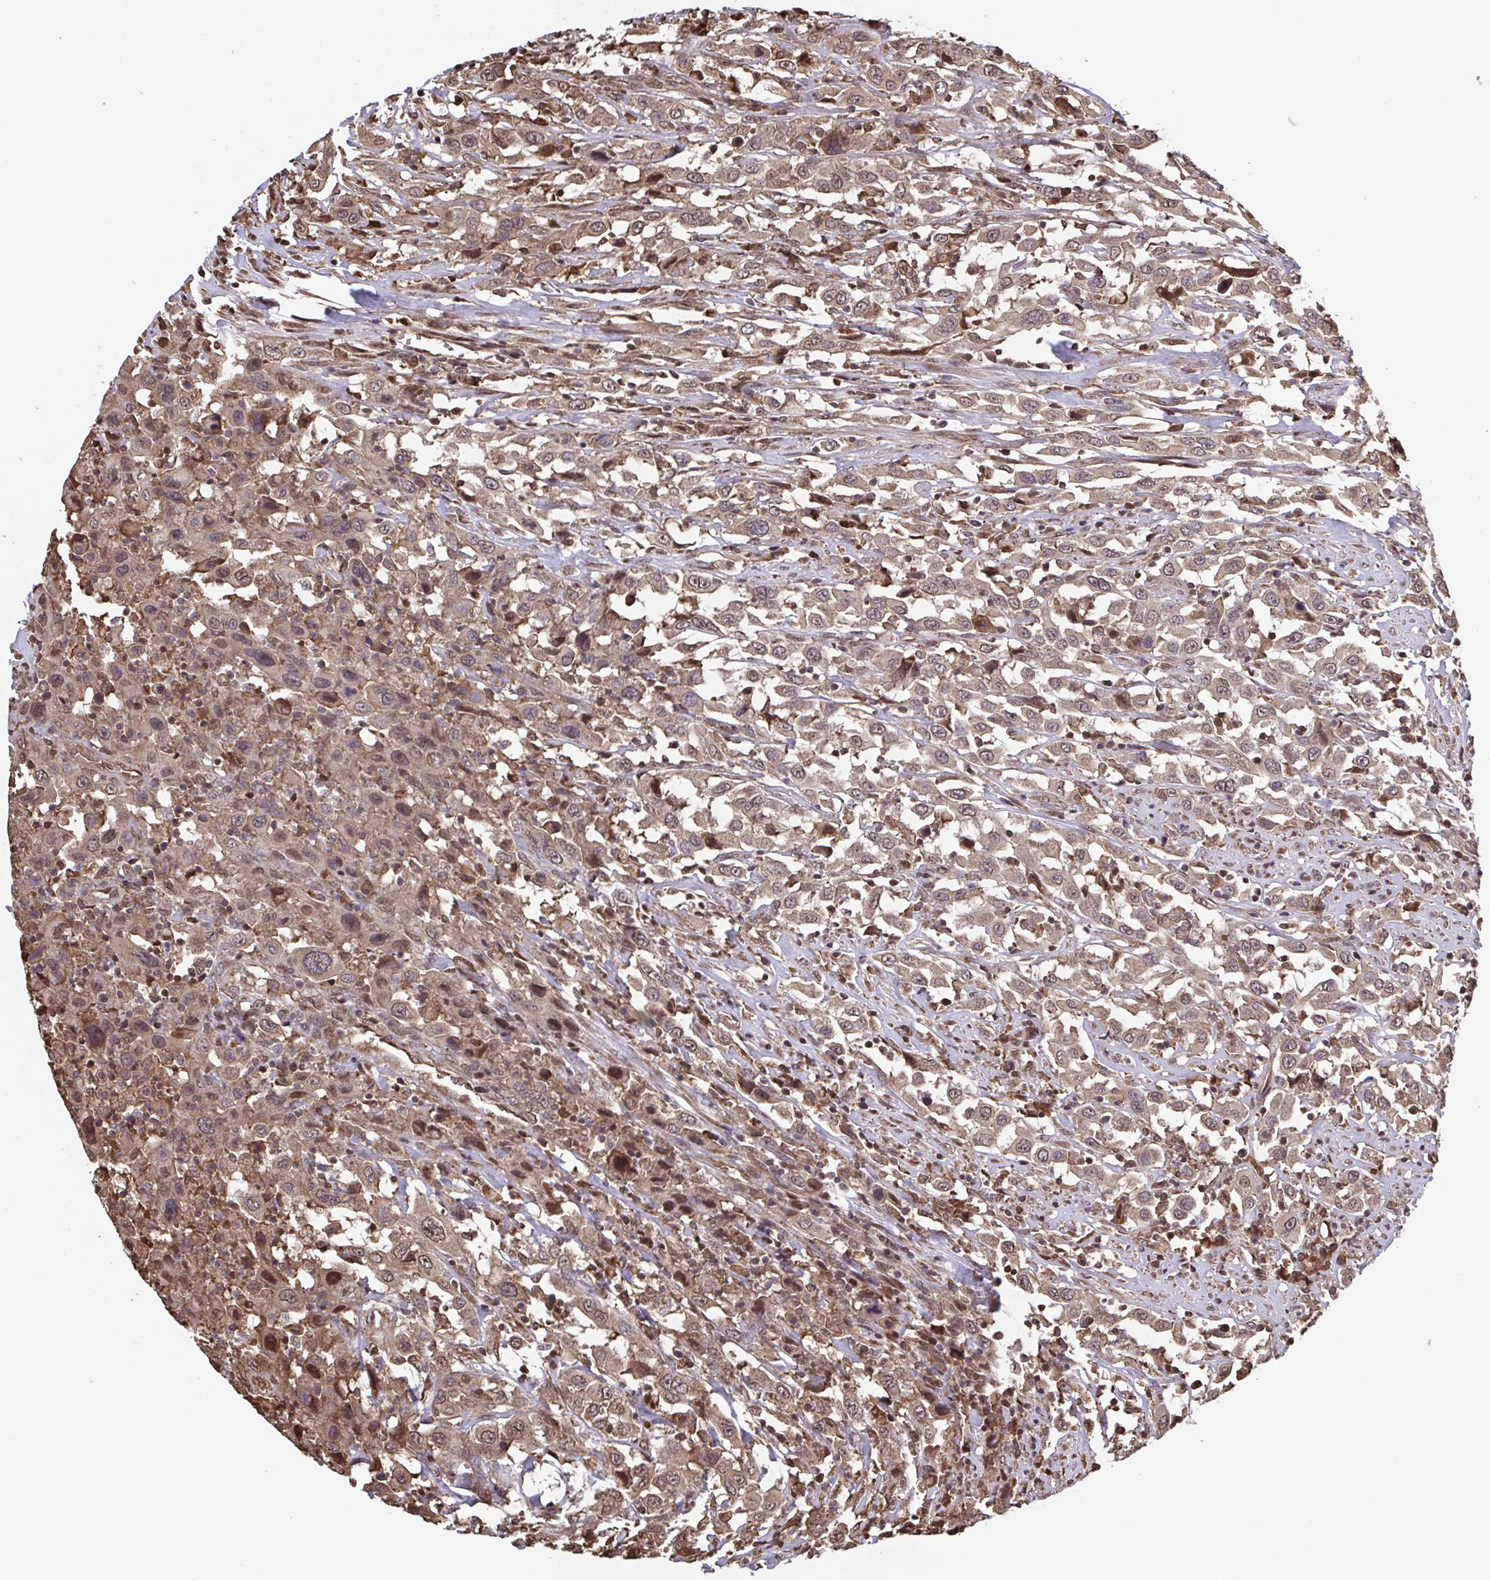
{"staining": {"intensity": "moderate", "quantity": ">75%", "location": "cytoplasmic/membranous,nuclear"}, "tissue": "urothelial cancer", "cell_type": "Tumor cells", "image_type": "cancer", "snomed": [{"axis": "morphology", "description": "Urothelial carcinoma, High grade"}, {"axis": "topography", "description": "Urinary bladder"}], "caption": "This image exhibits IHC staining of human urothelial cancer, with medium moderate cytoplasmic/membranous and nuclear expression in approximately >75% of tumor cells.", "gene": "SEC63", "patient": {"sex": "male", "age": 61}}